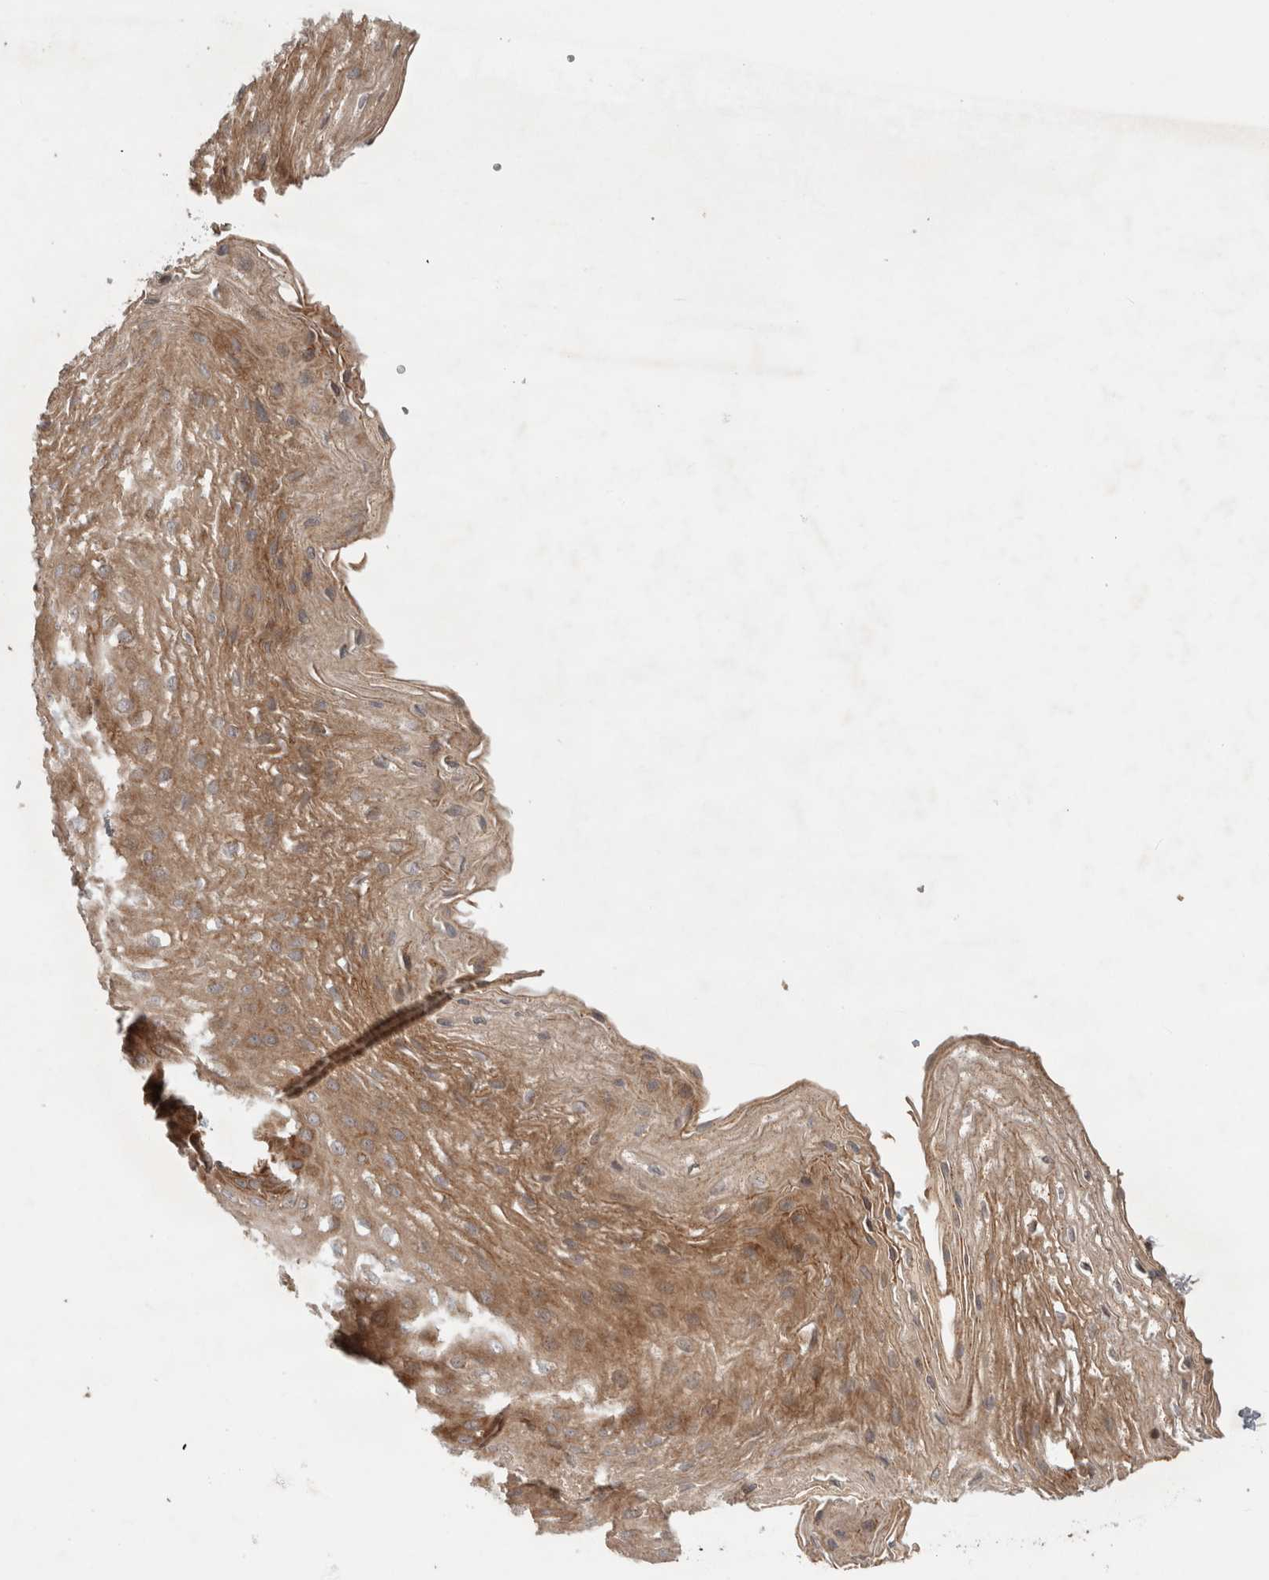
{"staining": {"intensity": "moderate", "quantity": ">75%", "location": "cytoplasmic/membranous"}, "tissue": "esophagus", "cell_type": "Squamous epithelial cells", "image_type": "normal", "snomed": [{"axis": "morphology", "description": "Normal tissue, NOS"}, {"axis": "topography", "description": "Esophagus"}], "caption": "Protein expression analysis of unremarkable human esophagus reveals moderate cytoplasmic/membranous staining in about >75% of squamous epithelial cells.", "gene": "TUBD1", "patient": {"sex": "female", "age": 66}}